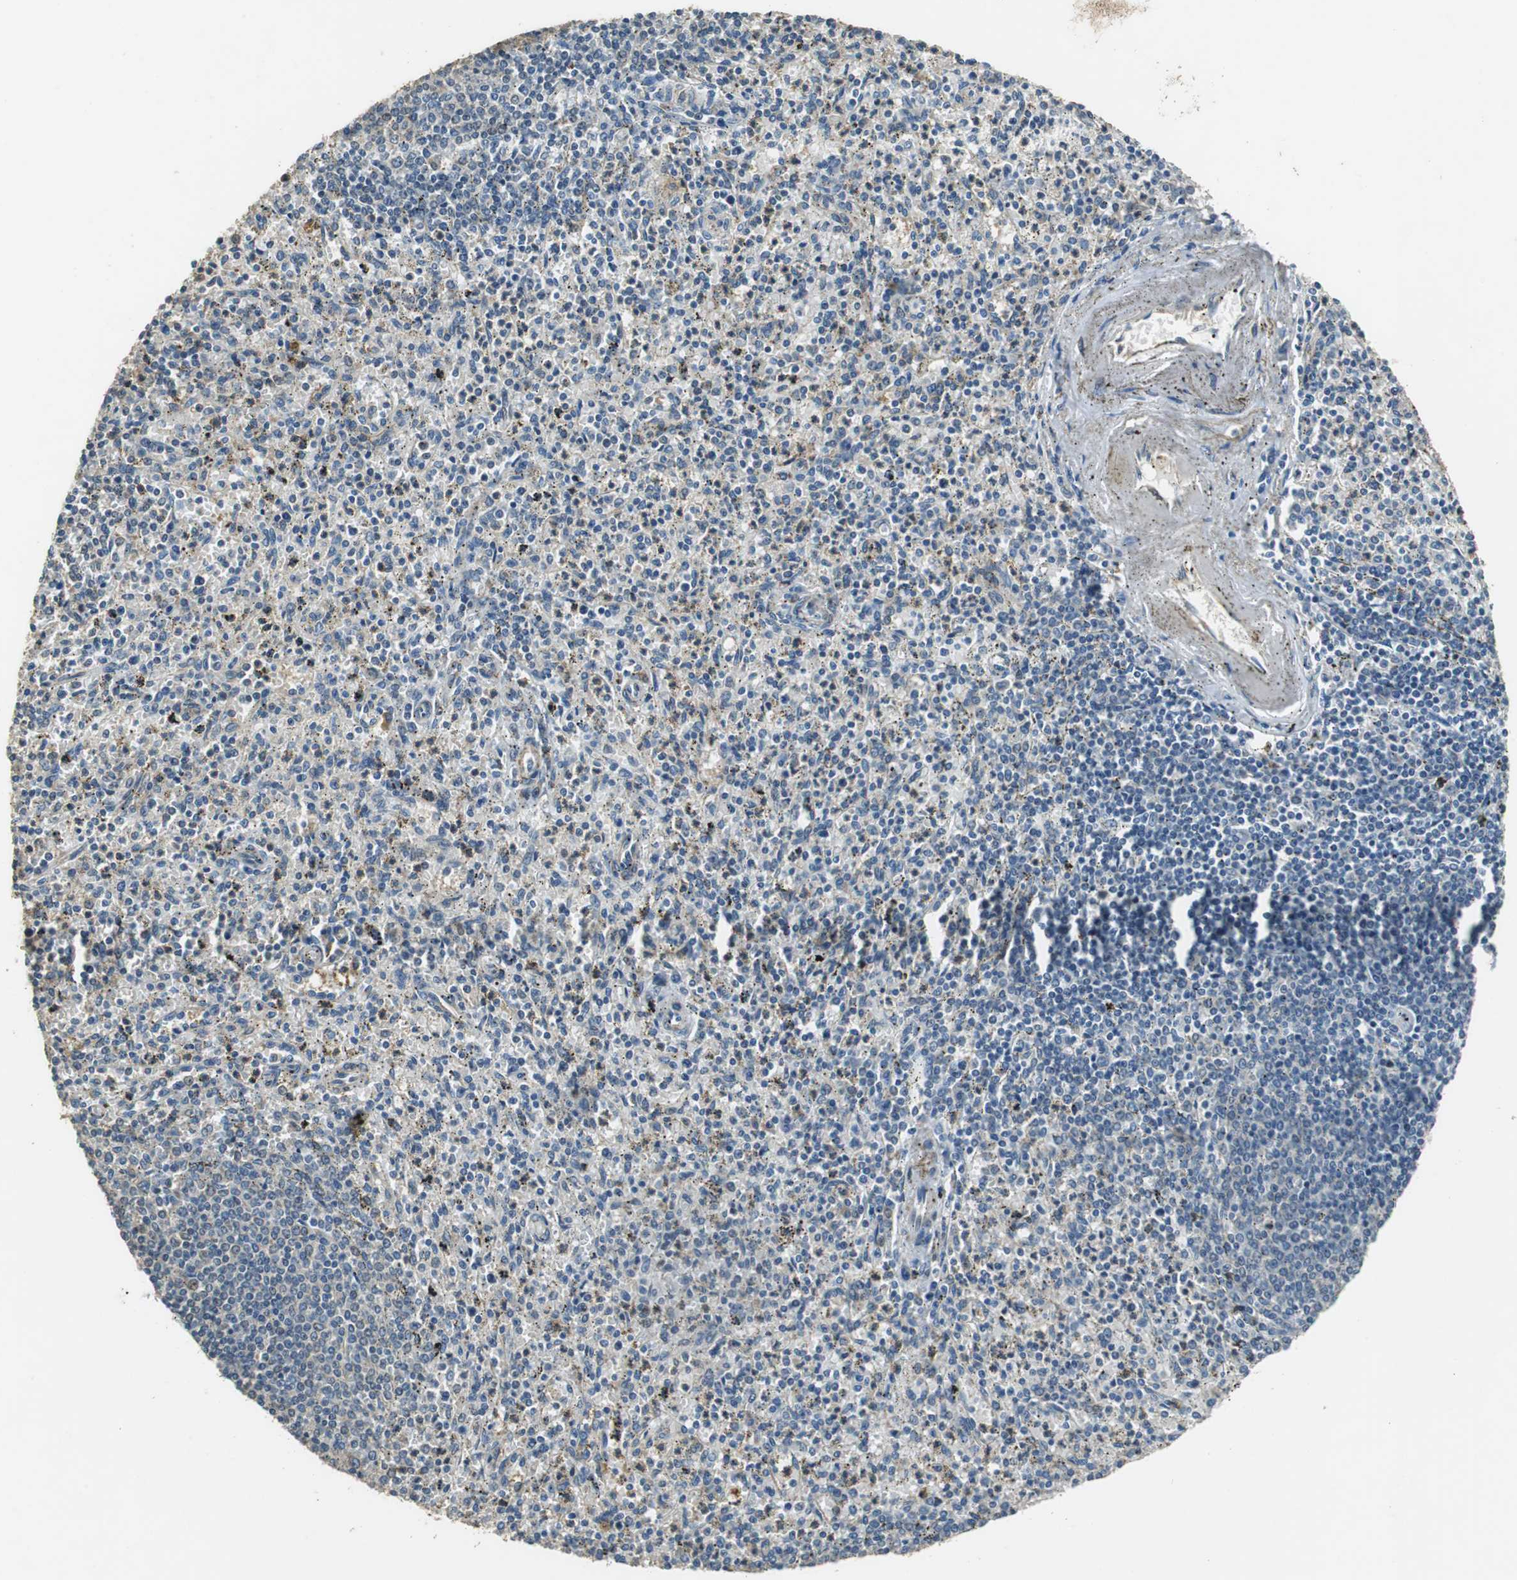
{"staining": {"intensity": "weak", "quantity": "<25%", "location": "cytoplasmic/membranous"}, "tissue": "spleen", "cell_type": "Cells in red pulp", "image_type": "normal", "snomed": [{"axis": "morphology", "description": "Normal tissue, NOS"}, {"axis": "topography", "description": "Spleen"}], "caption": "An image of spleen stained for a protein reveals no brown staining in cells in red pulp. The staining was performed using DAB (3,3'-diaminobenzidine) to visualize the protein expression in brown, while the nuclei were stained in blue with hematoxylin (Magnification: 20x).", "gene": "ALDH4A1", "patient": {"sex": "male", "age": 72}}